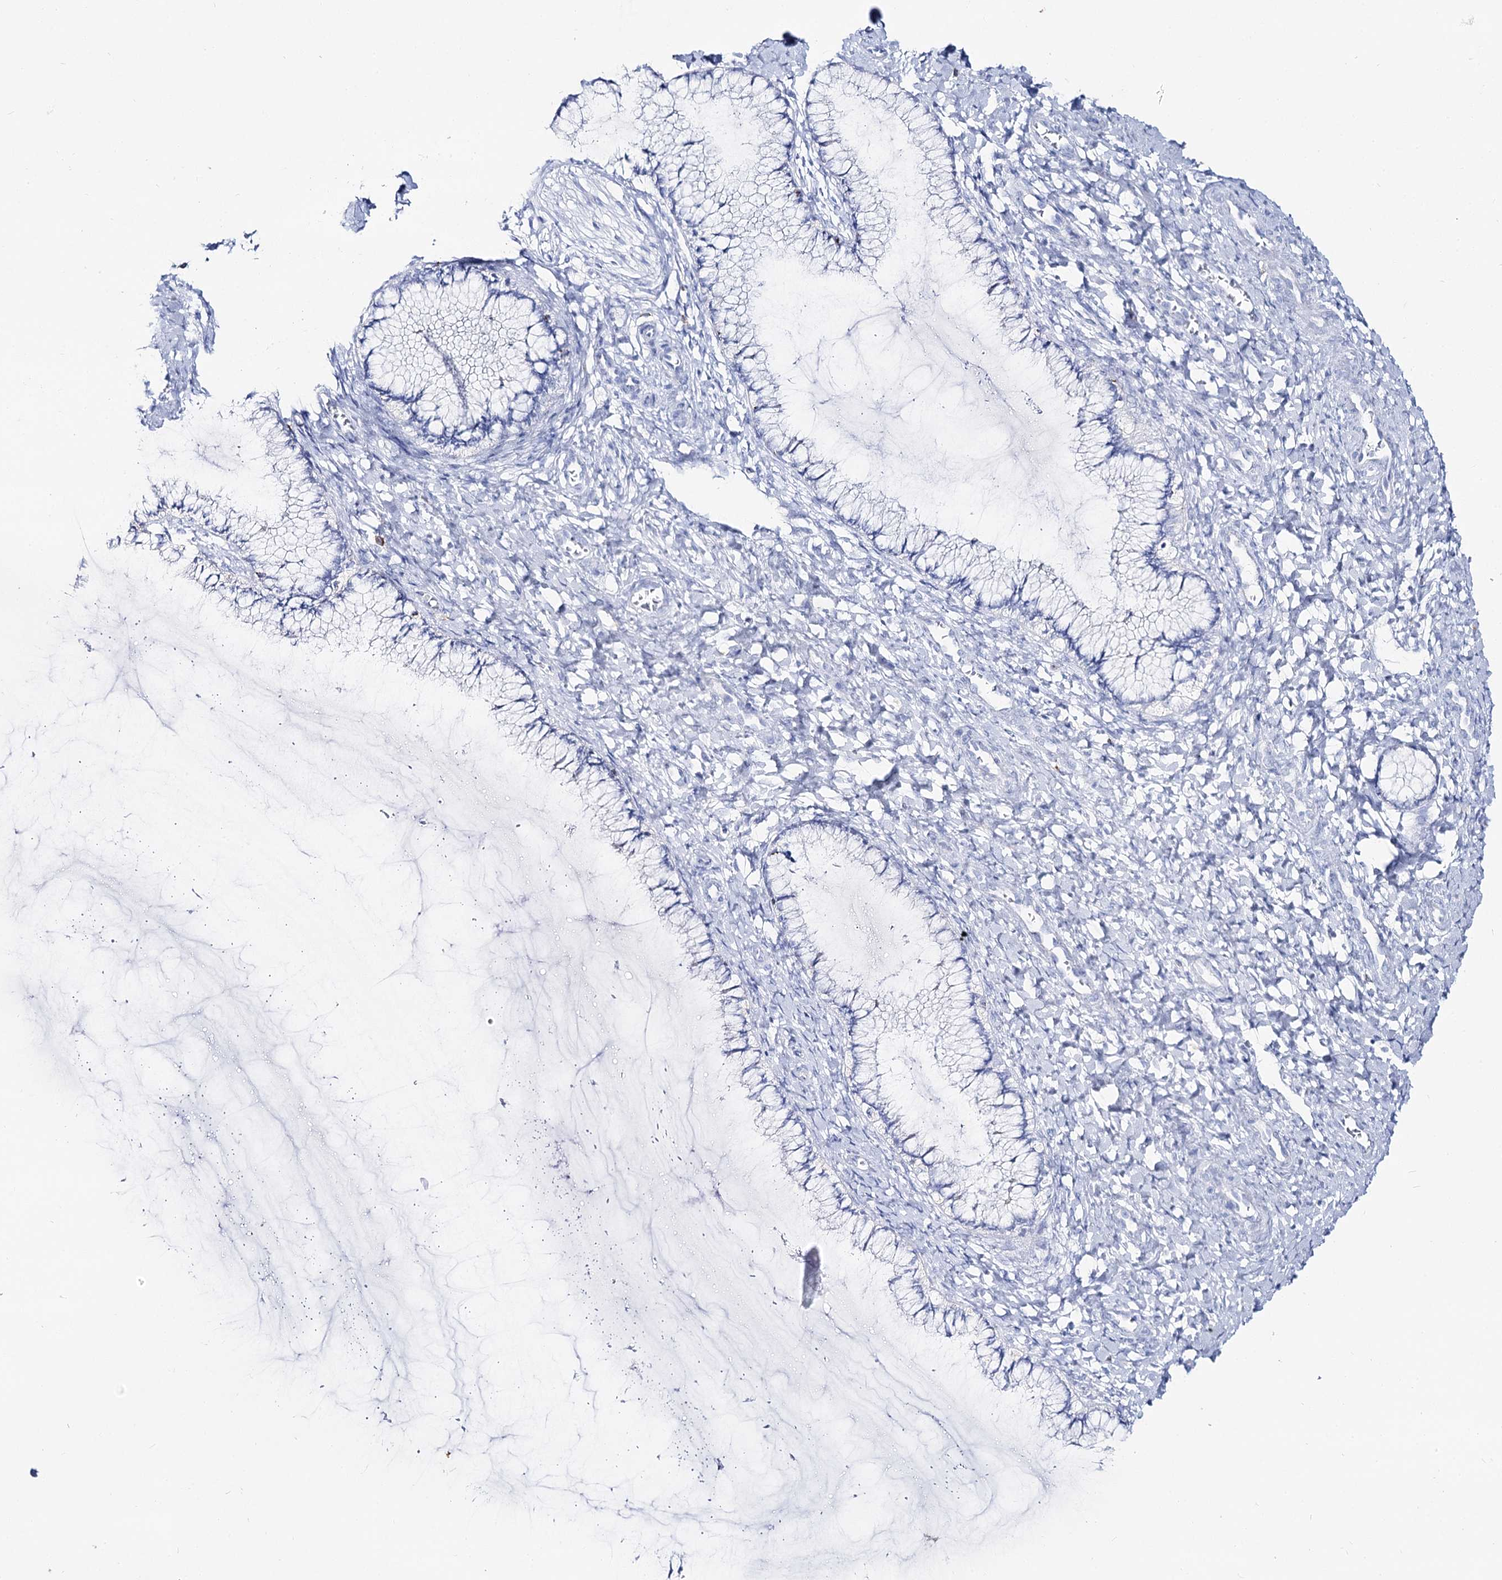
{"staining": {"intensity": "negative", "quantity": "none", "location": "none"}, "tissue": "cervix", "cell_type": "Glandular cells", "image_type": "normal", "snomed": [{"axis": "morphology", "description": "Normal tissue, NOS"}, {"axis": "morphology", "description": "Adenocarcinoma, NOS"}, {"axis": "topography", "description": "Cervix"}], "caption": "Immunohistochemistry image of unremarkable cervix: cervix stained with DAB (3,3'-diaminobenzidine) demonstrates no significant protein staining in glandular cells.", "gene": "SLC3A1", "patient": {"sex": "female", "age": 29}}